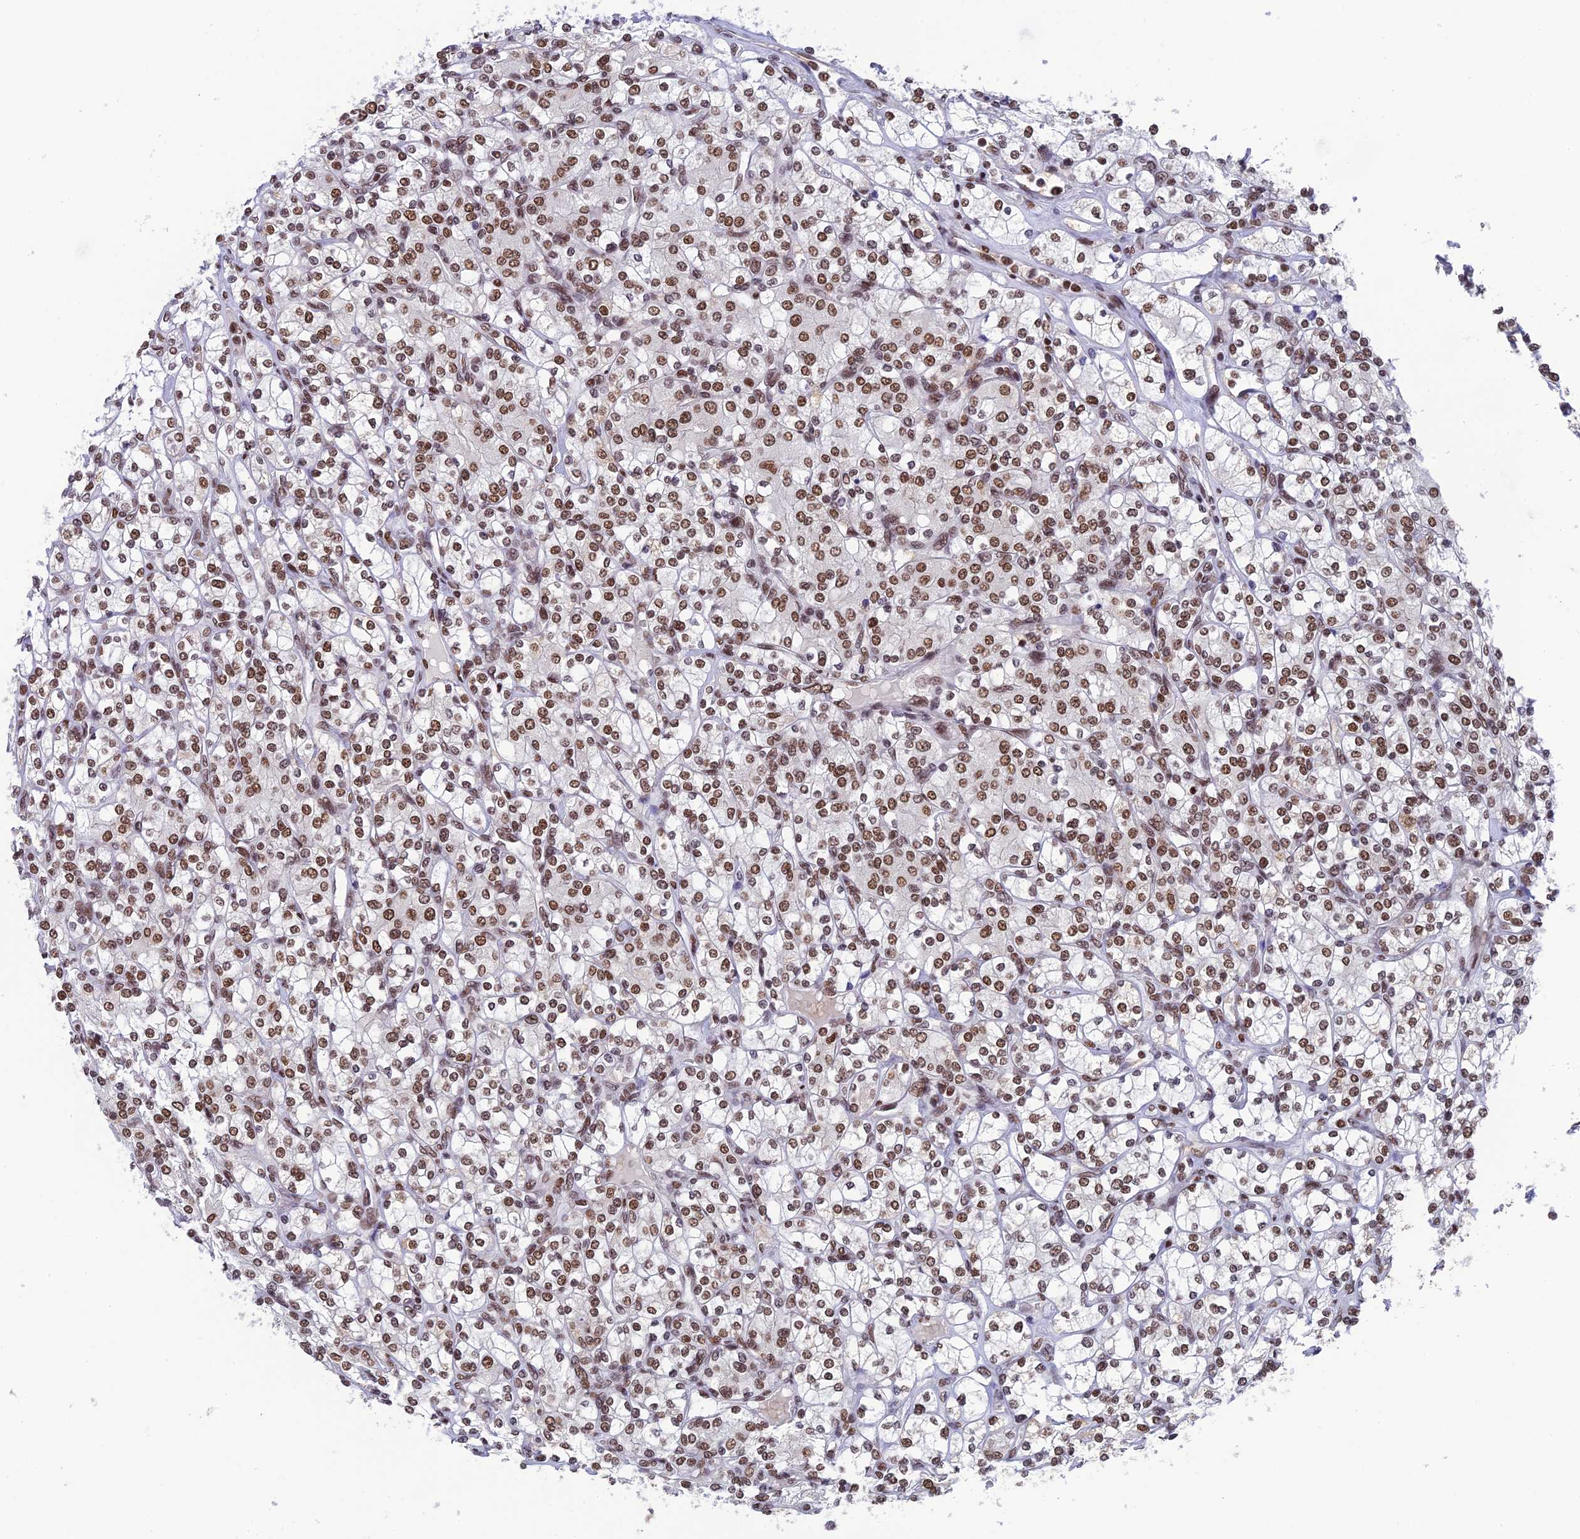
{"staining": {"intensity": "moderate", "quantity": ">75%", "location": "nuclear"}, "tissue": "renal cancer", "cell_type": "Tumor cells", "image_type": "cancer", "snomed": [{"axis": "morphology", "description": "Adenocarcinoma, NOS"}, {"axis": "topography", "description": "Kidney"}], "caption": "A high-resolution histopathology image shows immunohistochemistry (IHC) staining of renal cancer (adenocarcinoma), which demonstrates moderate nuclear expression in about >75% of tumor cells.", "gene": "EEF1AKMT3", "patient": {"sex": "male", "age": 77}}